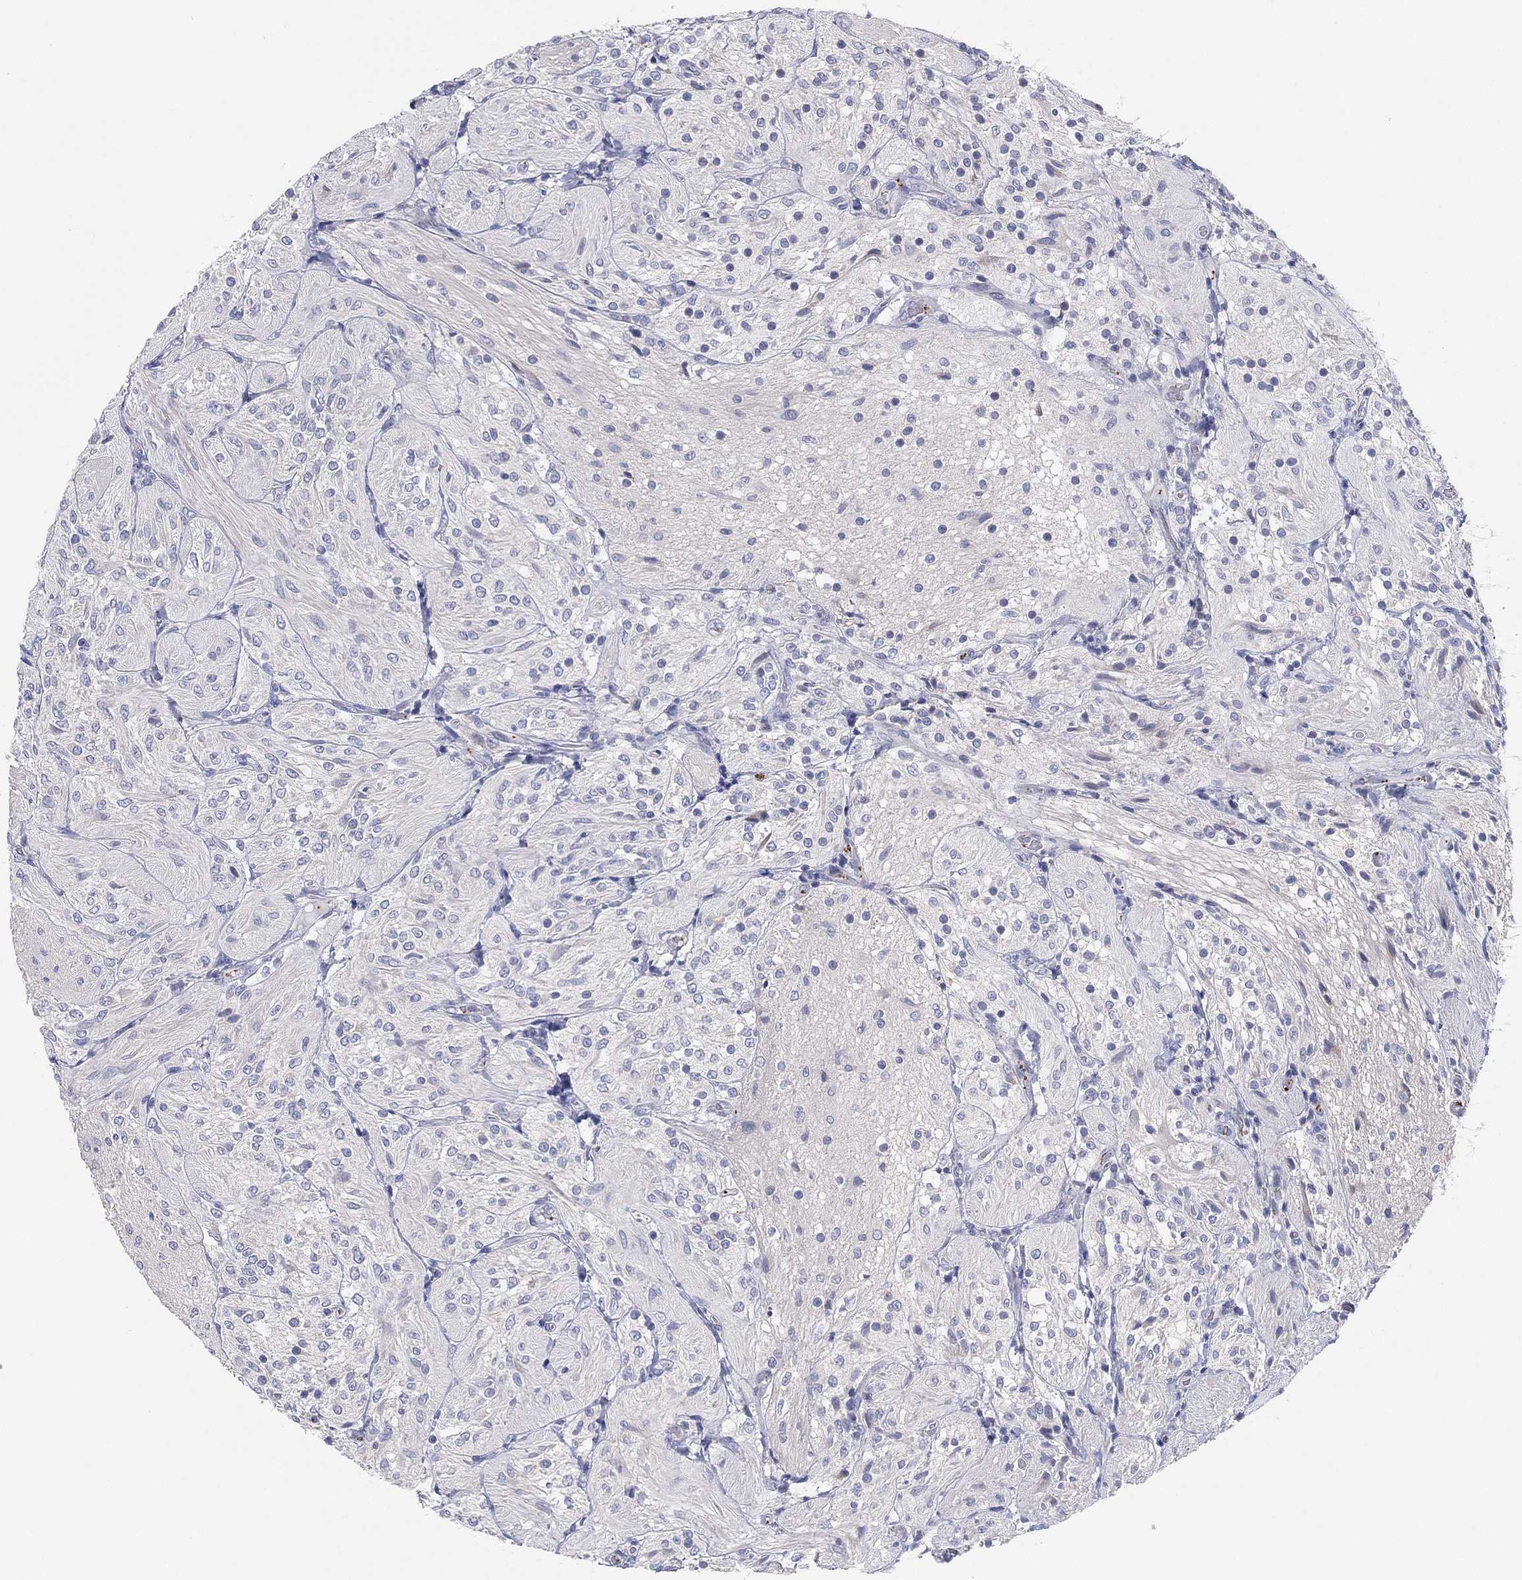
{"staining": {"intensity": "negative", "quantity": "none", "location": "none"}, "tissue": "glioma", "cell_type": "Tumor cells", "image_type": "cancer", "snomed": [{"axis": "morphology", "description": "Glioma, malignant, Low grade"}, {"axis": "topography", "description": "Brain"}], "caption": "IHC image of neoplastic tissue: human glioma stained with DAB exhibits no significant protein expression in tumor cells. The staining is performed using DAB (3,3'-diaminobenzidine) brown chromogen with nuclei counter-stained in using hematoxylin.", "gene": "TMEM40", "patient": {"sex": "male", "age": 3}}